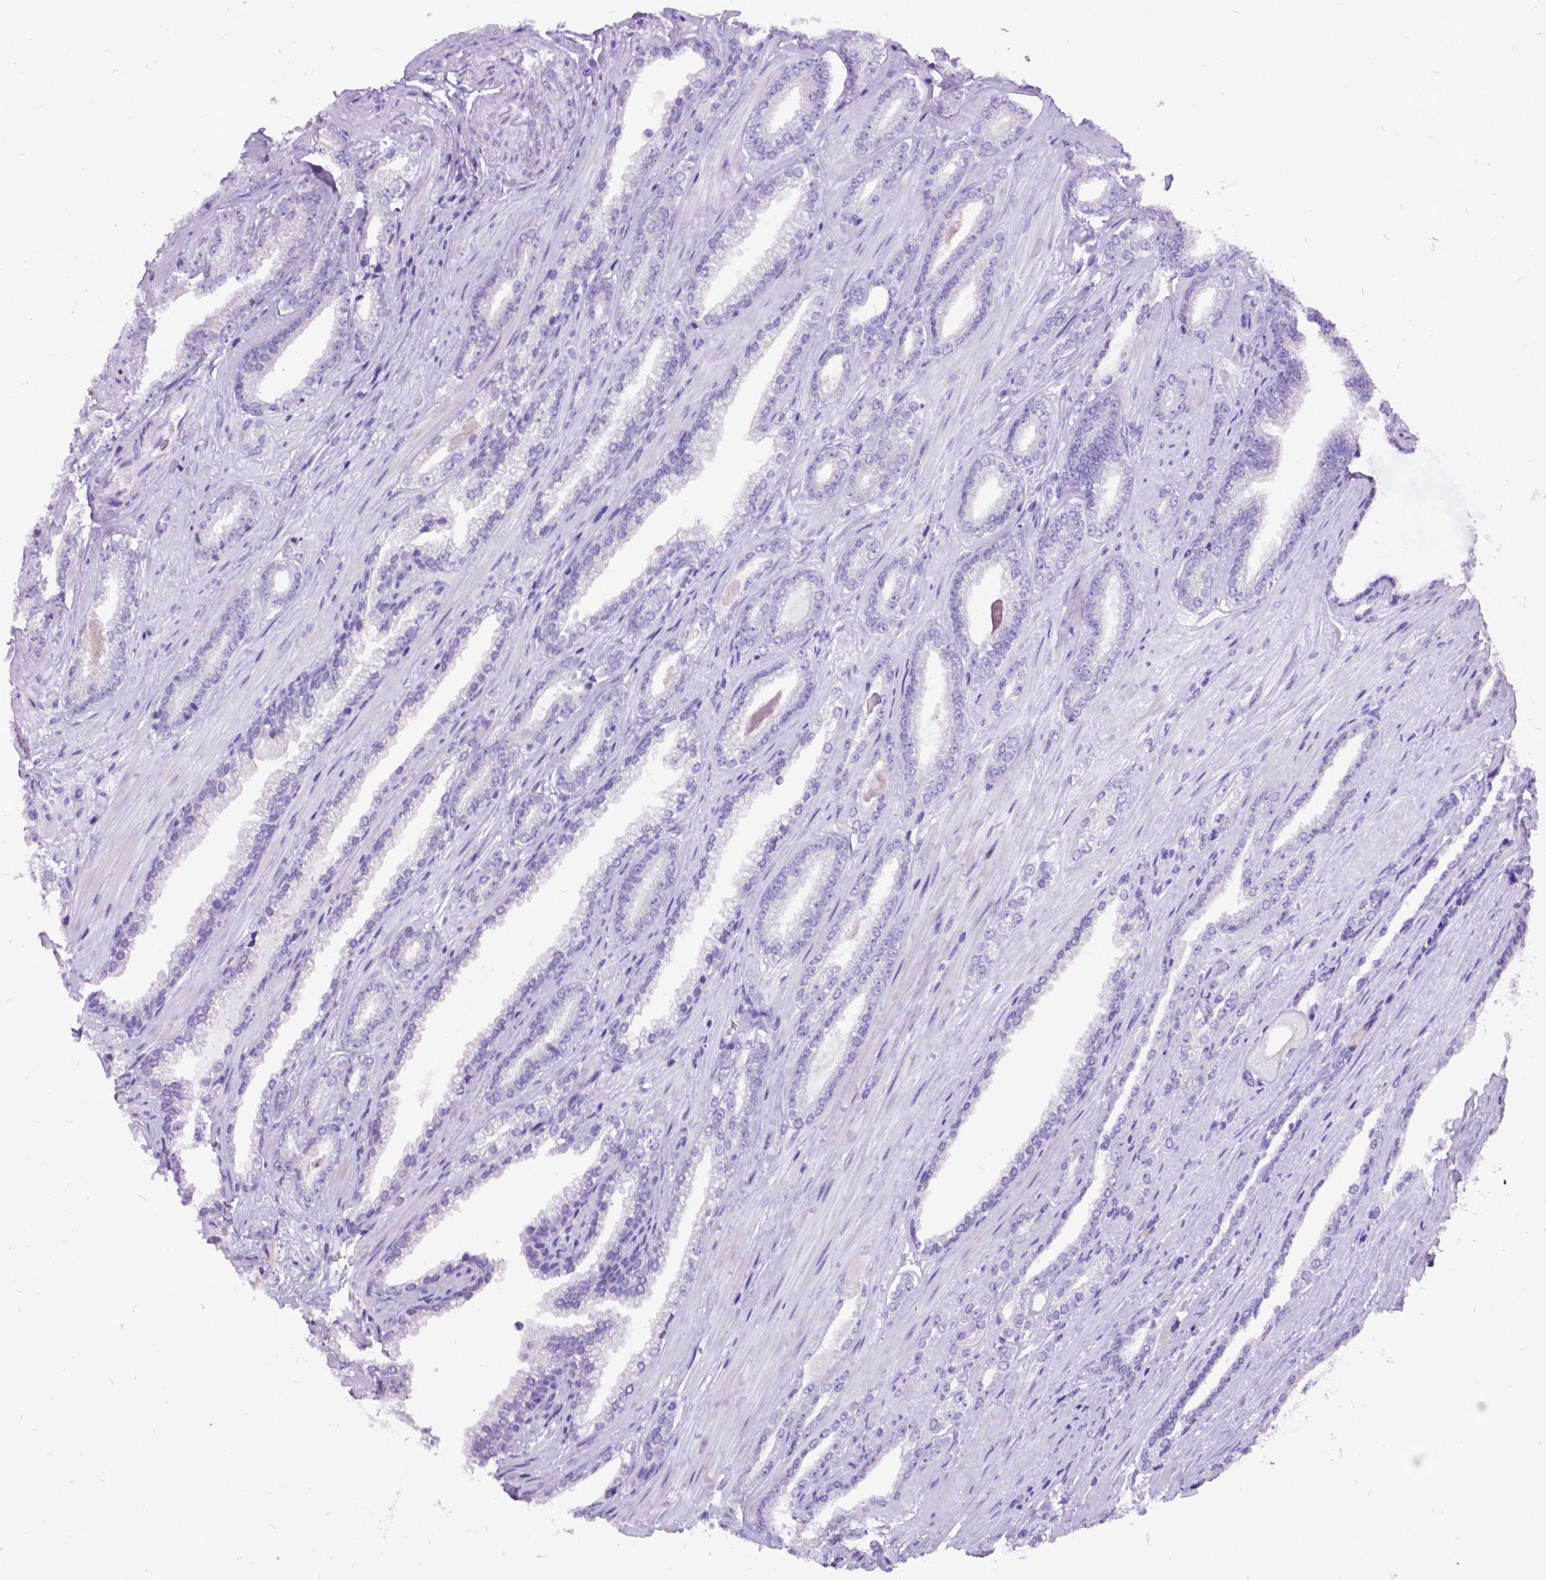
{"staining": {"intensity": "negative", "quantity": "none", "location": "none"}, "tissue": "prostate cancer", "cell_type": "Tumor cells", "image_type": "cancer", "snomed": [{"axis": "morphology", "description": "Adenocarcinoma, Low grade"}, {"axis": "topography", "description": "Prostate"}], "caption": "IHC image of human prostate low-grade adenocarcinoma stained for a protein (brown), which exhibits no positivity in tumor cells.", "gene": "NEUROD4", "patient": {"sex": "male", "age": 61}}